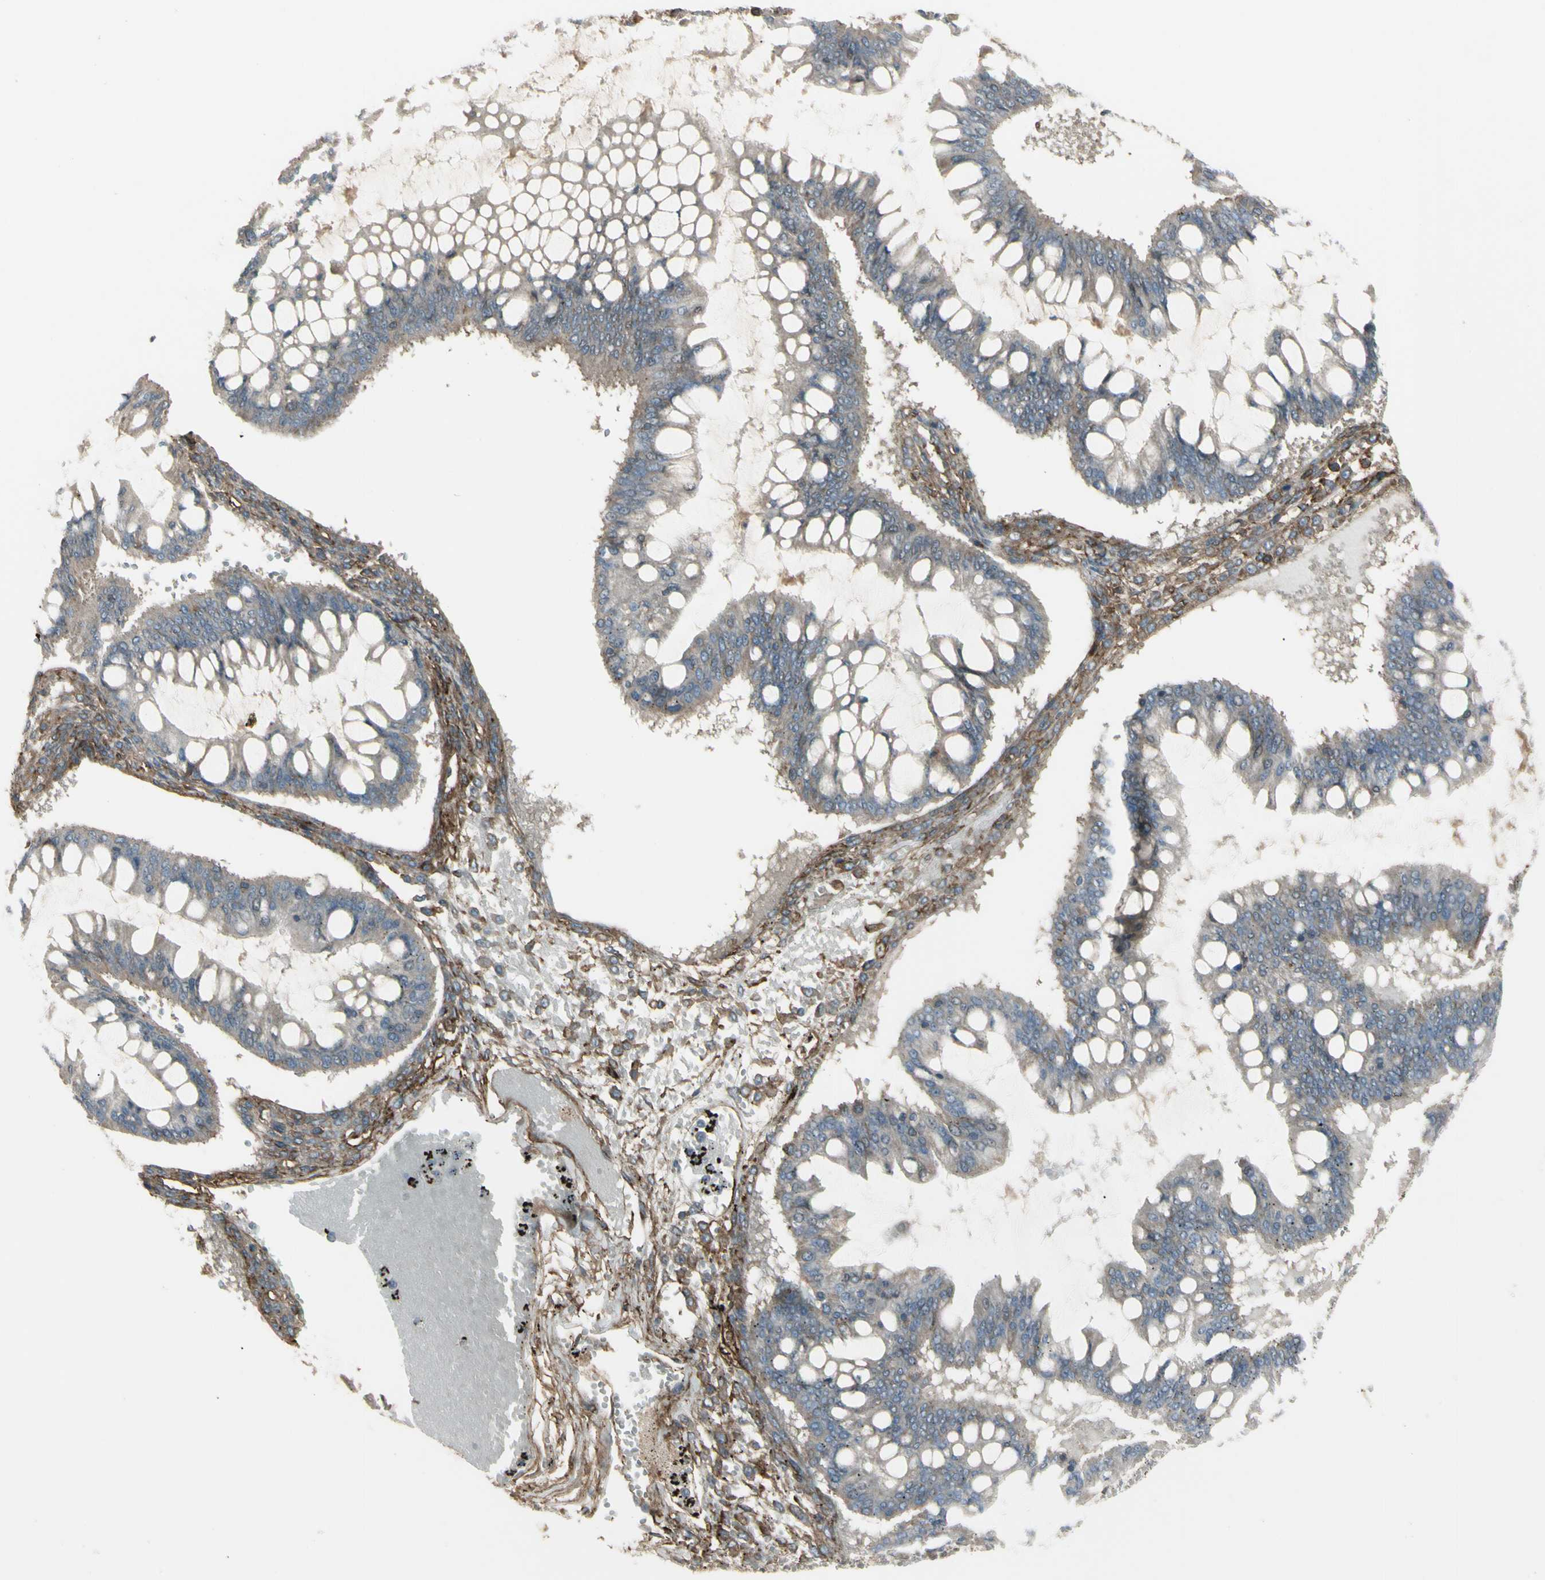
{"staining": {"intensity": "weak", "quantity": ">75%", "location": "cytoplasmic/membranous"}, "tissue": "ovarian cancer", "cell_type": "Tumor cells", "image_type": "cancer", "snomed": [{"axis": "morphology", "description": "Cystadenocarcinoma, mucinous, NOS"}, {"axis": "topography", "description": "Ovary"}], "caption": "Immunohistochemical staining of ovarian mucinous cystadenocarcinoma exhibits weak cytoplasmic/membranous protein staining in approximately >75% of tumor cells.", "gene": "CD276", "patient": {"sex": "female", "age": 73}}